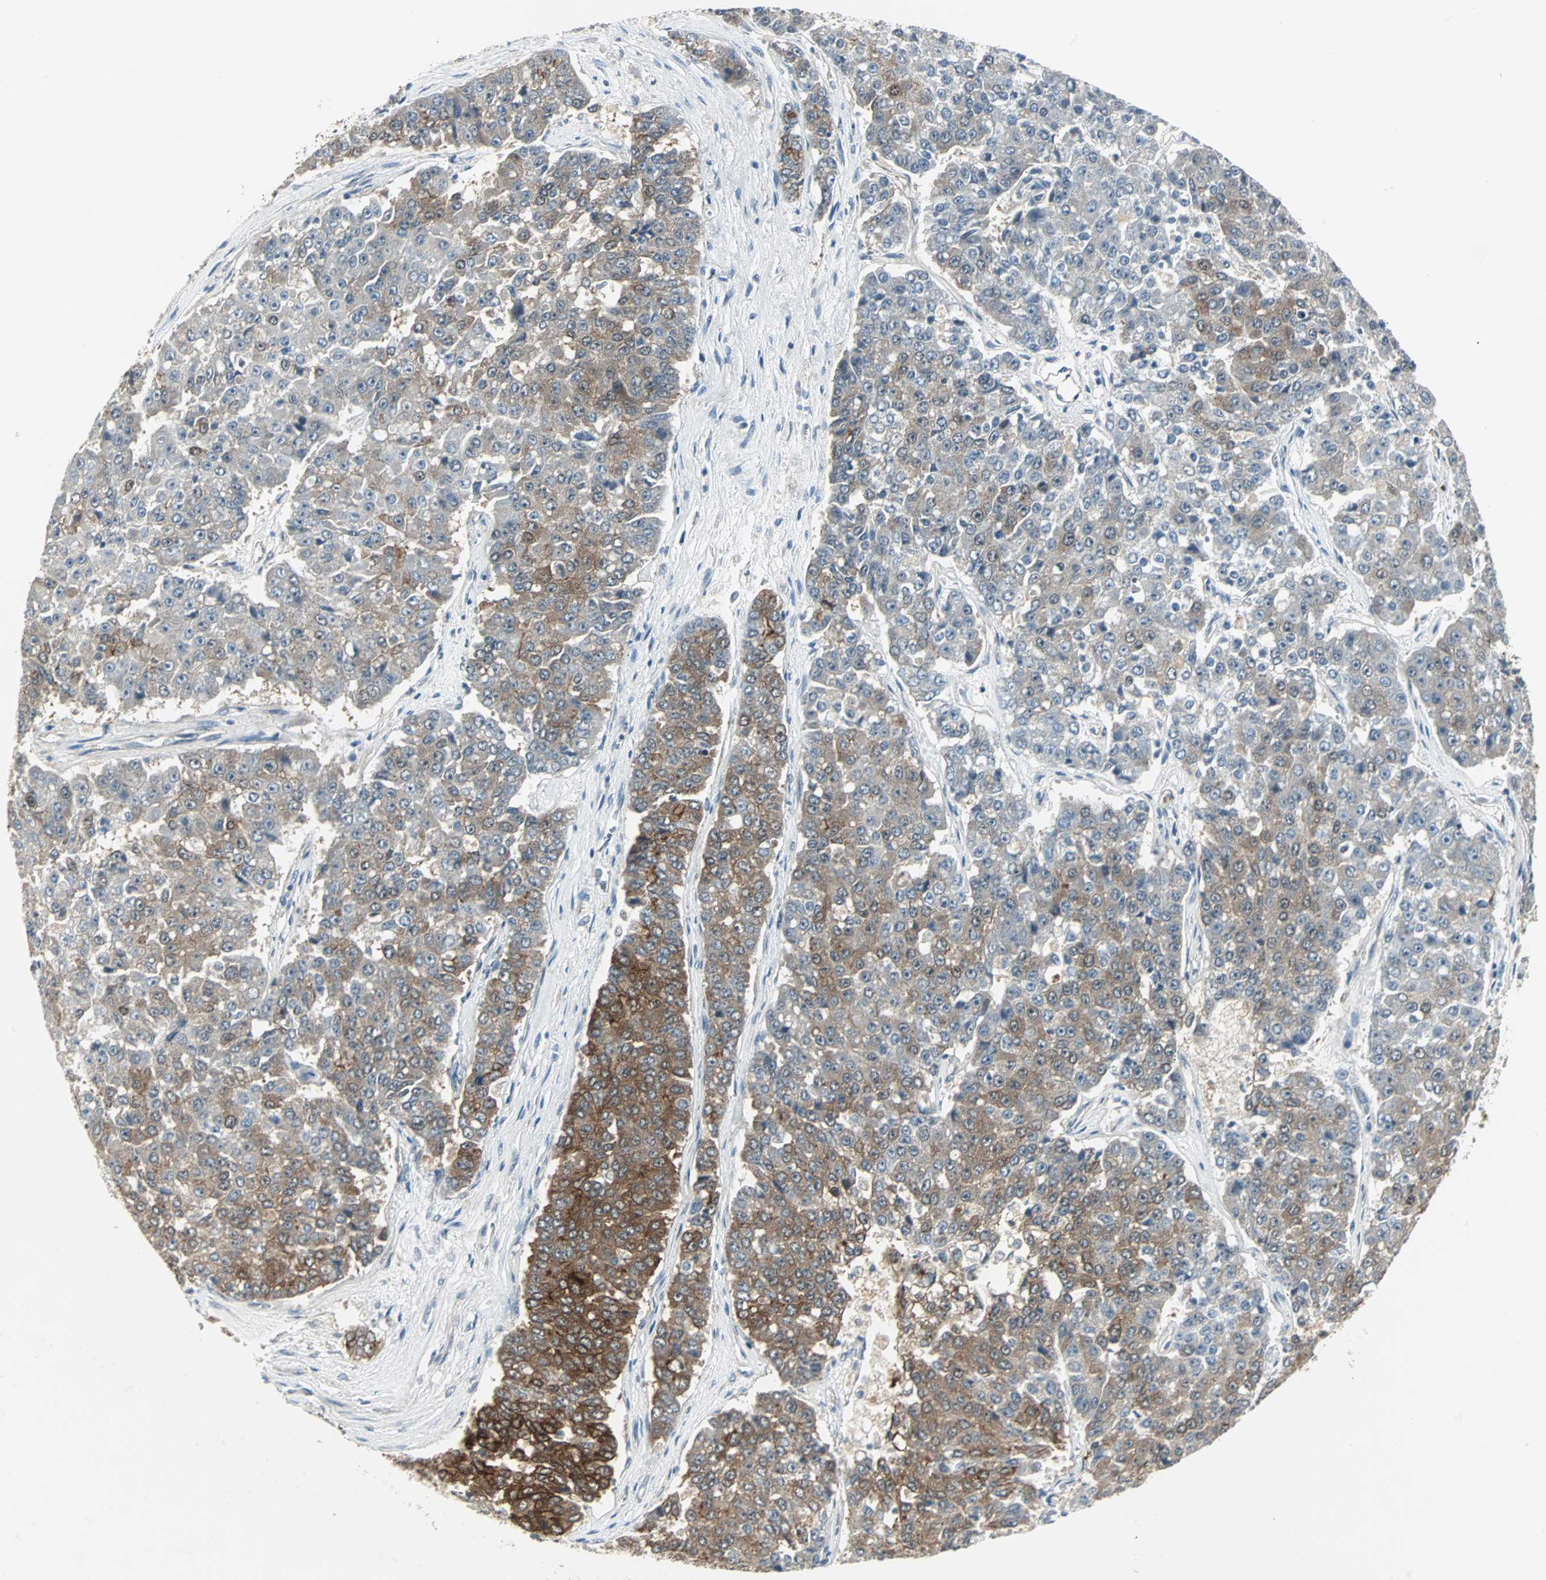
{"staining": {"intensity": "moderate", "quantity": "25%-75%", "location": "cytoplasmic/membranous"}, "tissue": "pancreatic cancer", "cell_type": "Tumor cells", "image_type": "cancer", "snomed": [{"axis": "morphology", "description": "Adenocarcinoma, NOS"}, {"axis": "topography", "description": "Pancreas"}], "caption": "Pancreatic adenocarcinoma stained for a protein (brown) shows moderate cytoplasmic/membranous positive positivity in about 25%-75% of tumor cells.", "gene": "CMC2", "patient": {"sex": "male", "age": 50}}